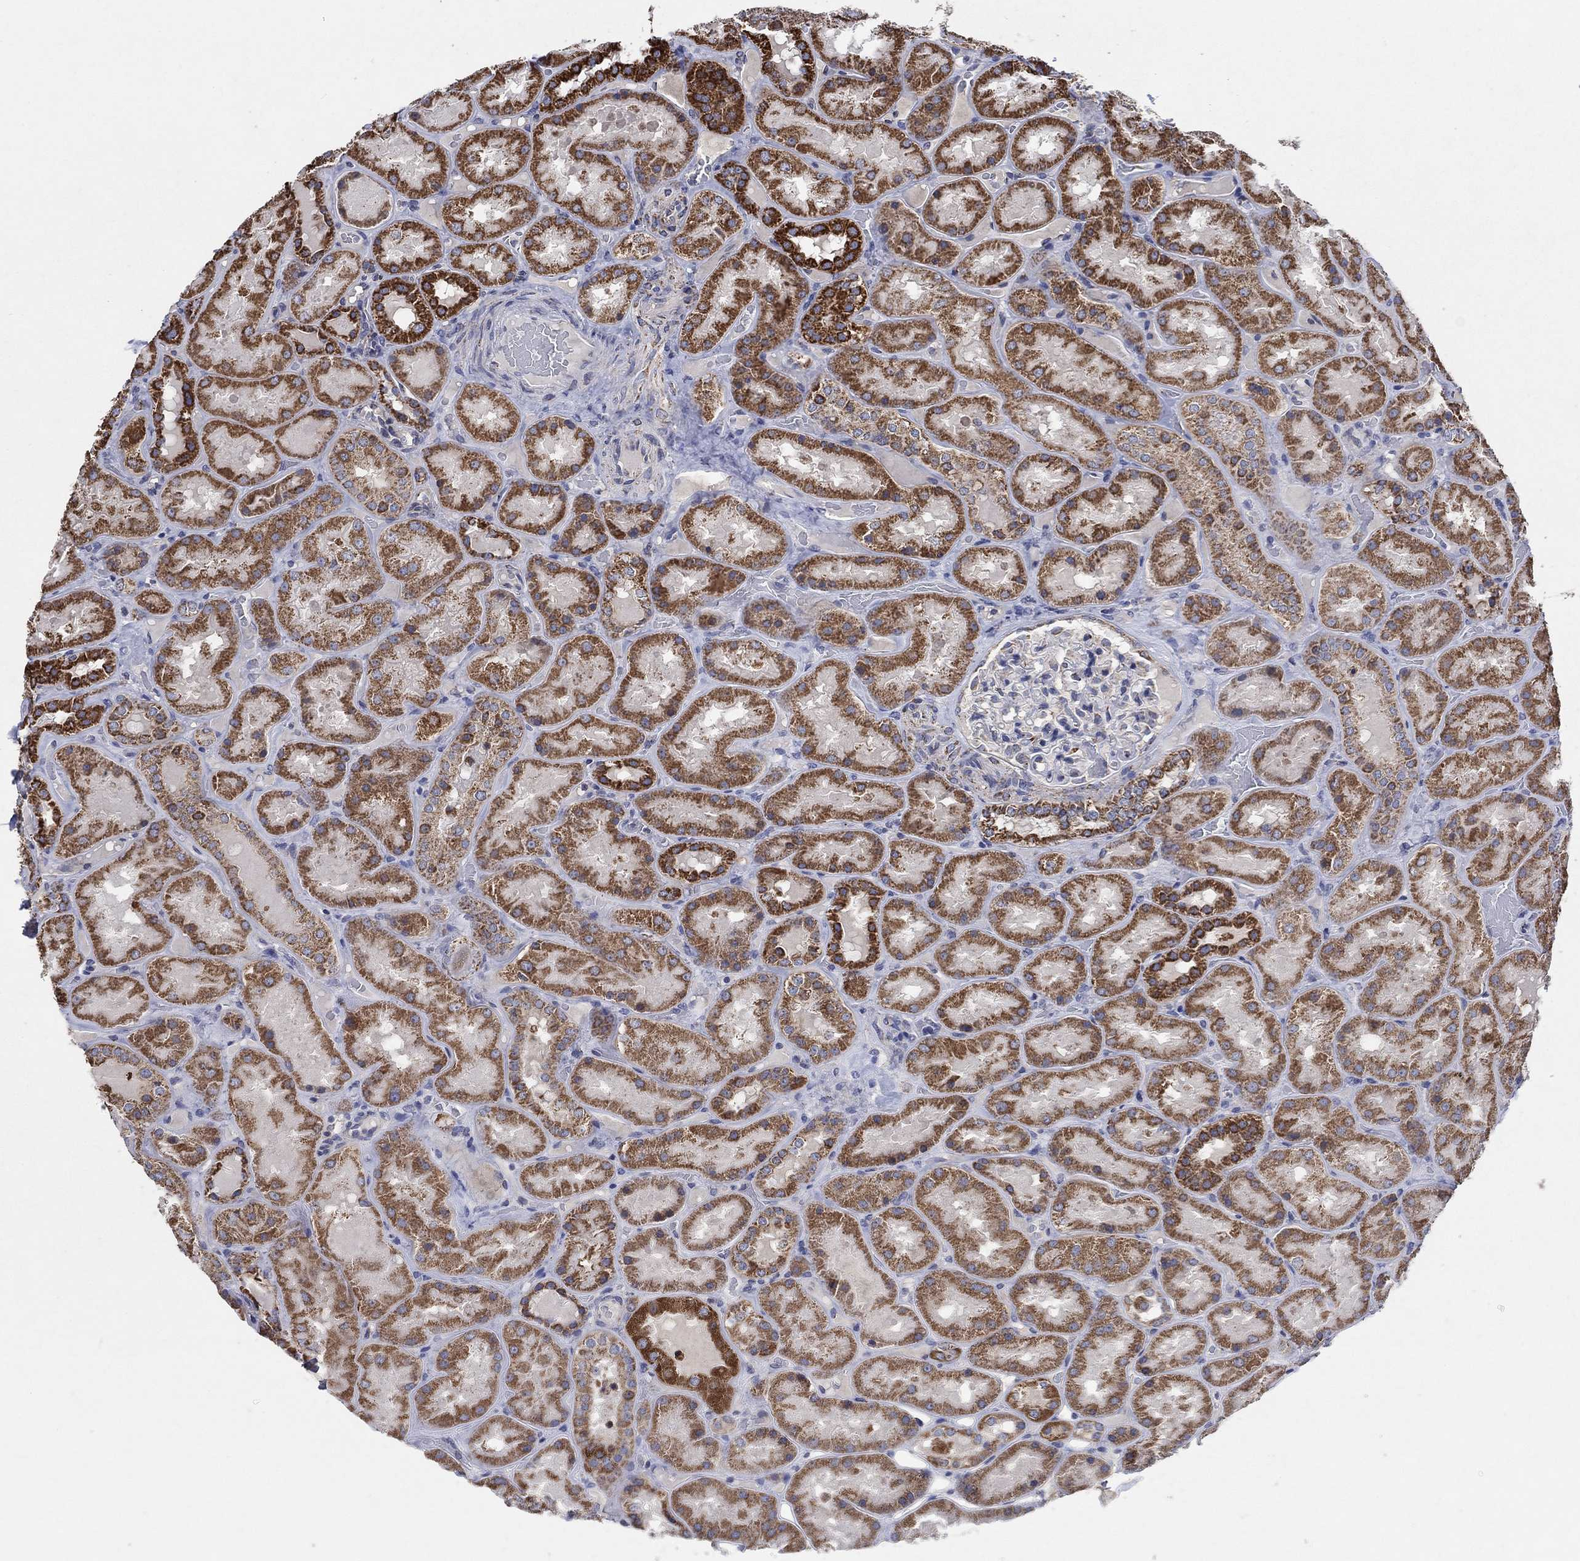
{"staining": {"intensity": "weak", "quantity": "25%-75%", "location": "cytoplasmic/membranous"}, "tissue": "kidney", "cell_type": "Cells in glomeruli", "image_type": "normal", "snomed": [{"axis": "morphology", "description": "Normal tissue, NOS"}, {"axis": "topography", "description": "Kidney"}], "caption": "IHC photomicrograph of benign kidney: kidney stained using immunohistochemistry displays low levels of weak protein expression localized specifically in the cytoplasmic/membranous of cells in glomeruli, appearing as a cytoplasmic/membranous brown color.", "gene": "C9orf85", "patient": {"sex": "male", "age": 73}}